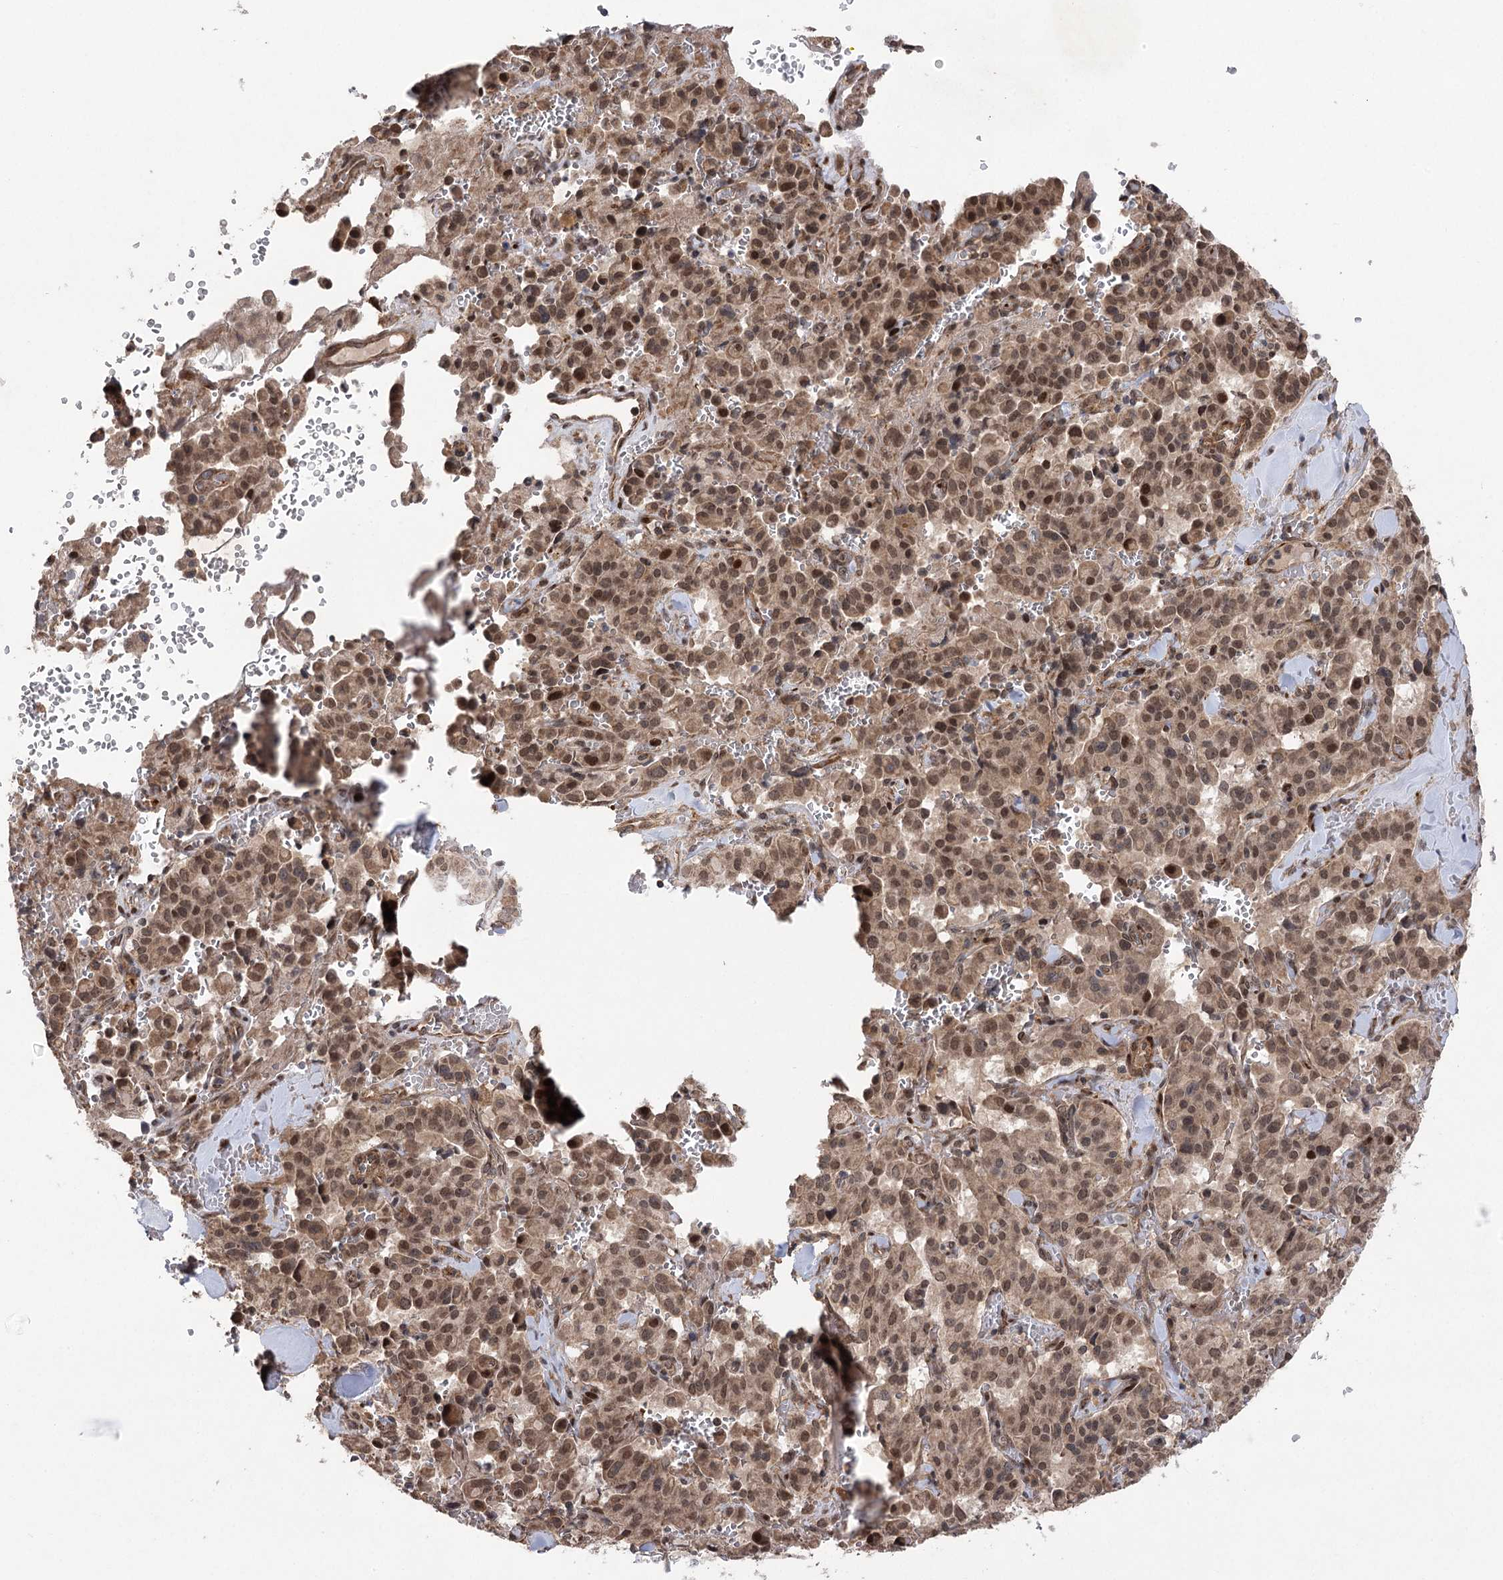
{"staining": {"intensity": "moderate", "quantity": ">75%", "location": "cytoplasmic/membranous,nuclear"}, "tissue": "pancreatic cancer", "cell_type": "Tumor cells", "image_type": "cancer", "snomed": [{"axis": "morphology", "description": "Adenocarcinoma, NOS"}, {"axis": "topography", "description": "Pancreas"}], "caption": "IHC (DAB (3,3'-diaminobenzidine)) staining of human pancreatic cancer (adenocarcinoma) reveals moderate cytoplasmic/membranous and nuclear protein positivity in about >75% of tumor cells.", "gene": "TENM2", "patient": {"sex": "male", "age": 65}}